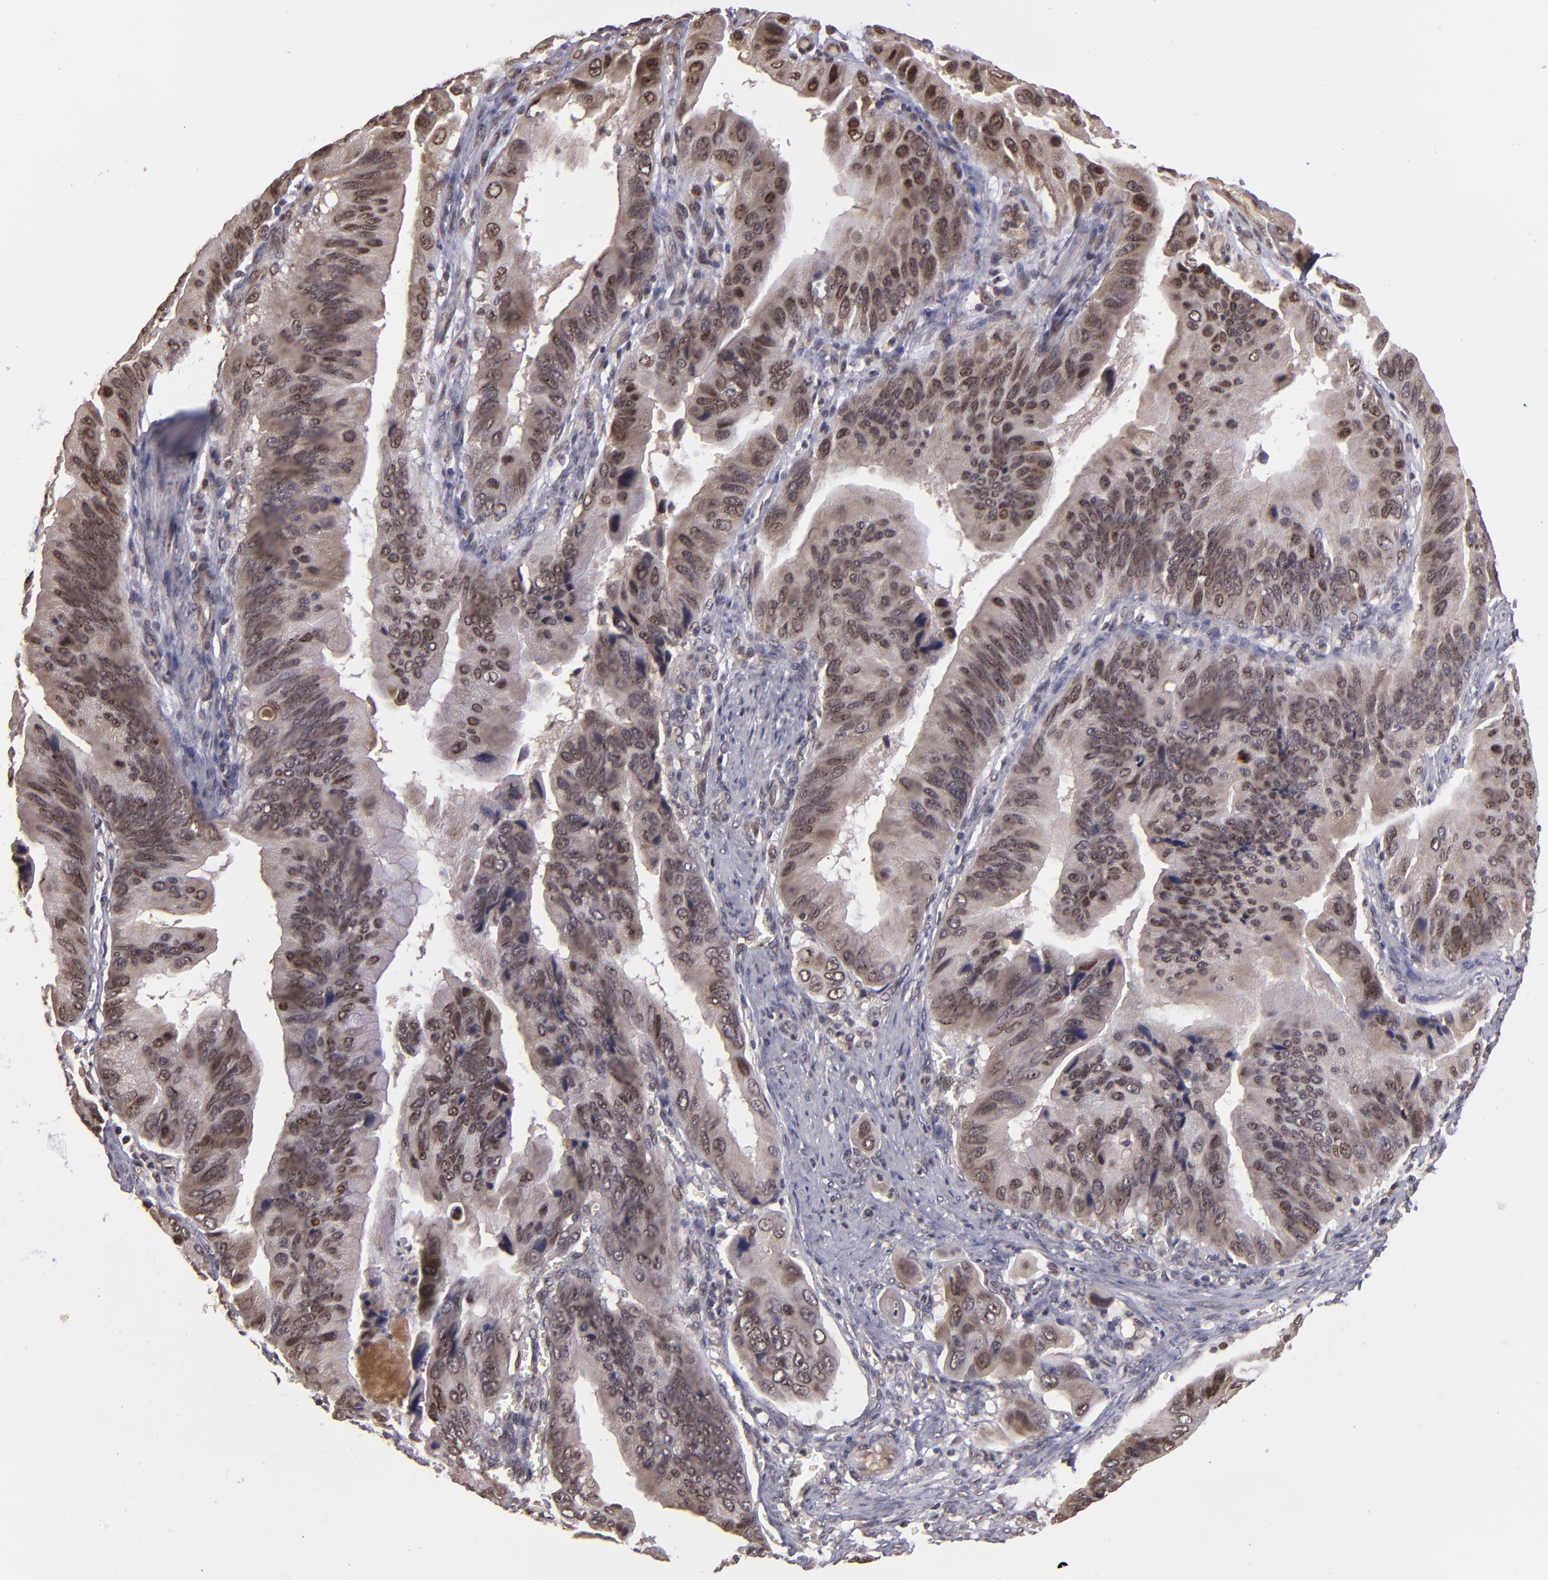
{"staining": {"intensity": "moderate", "quantity": ">75%", "location": "cytoplasmic/membranous,nuclear"}, "tissue": "stomach cancer", "cell_type": "Tumor cells", "image_type": "cancer", "snomed": [{"axis": "morphology", "description": "Adenocarcinoma, NOS"}, {"axis": "topography", "description": "Stomach, upper"}], "caption": "This is a micrograph of immunohistochemistry (IHC) staining of stomach adenocarcinoma, which shows moderate positivity in the cytoplasmic/membranous and nuclear of tumor cells.", "gene": "ABHD12B", "patient": {"sex": "male", "age": 80}}